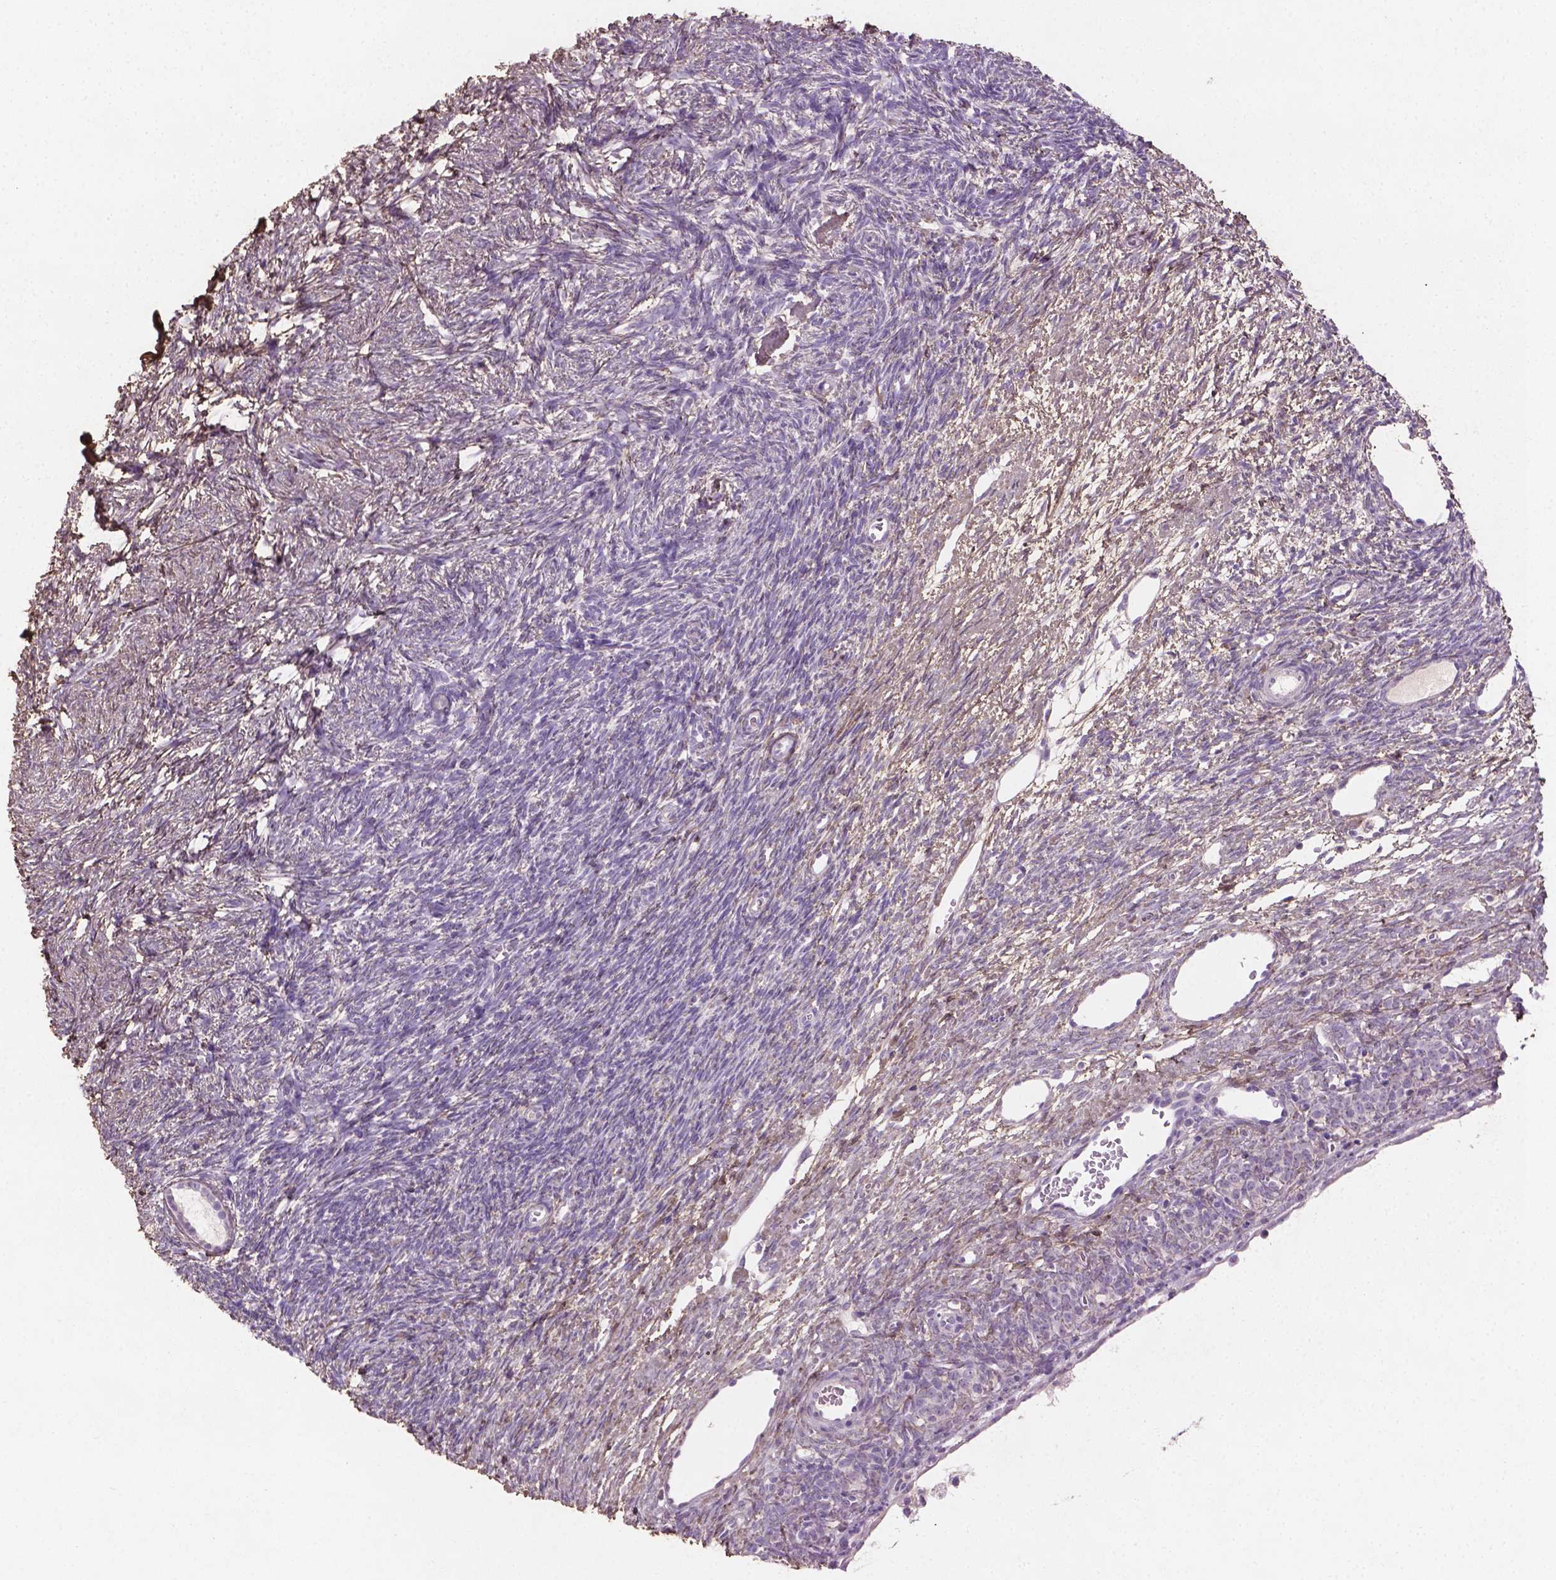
{"staining": {"intensity": "negative", "quantity": "none", "location": "none"}, "tissue": "ovary", "cell_type": "Follicle cells", "image_type": "normal", "snomed": [{"axis": "morphology", "description": "Normal tissue, NOS"}, {"axis": "topography", "description": "Ovary"}], "caption": "Protein analysis of unremarkable ovary shows no significant staining in follicle cells.", "gene": "DLG2", "patient": {"sex": "female", "age": 34}}